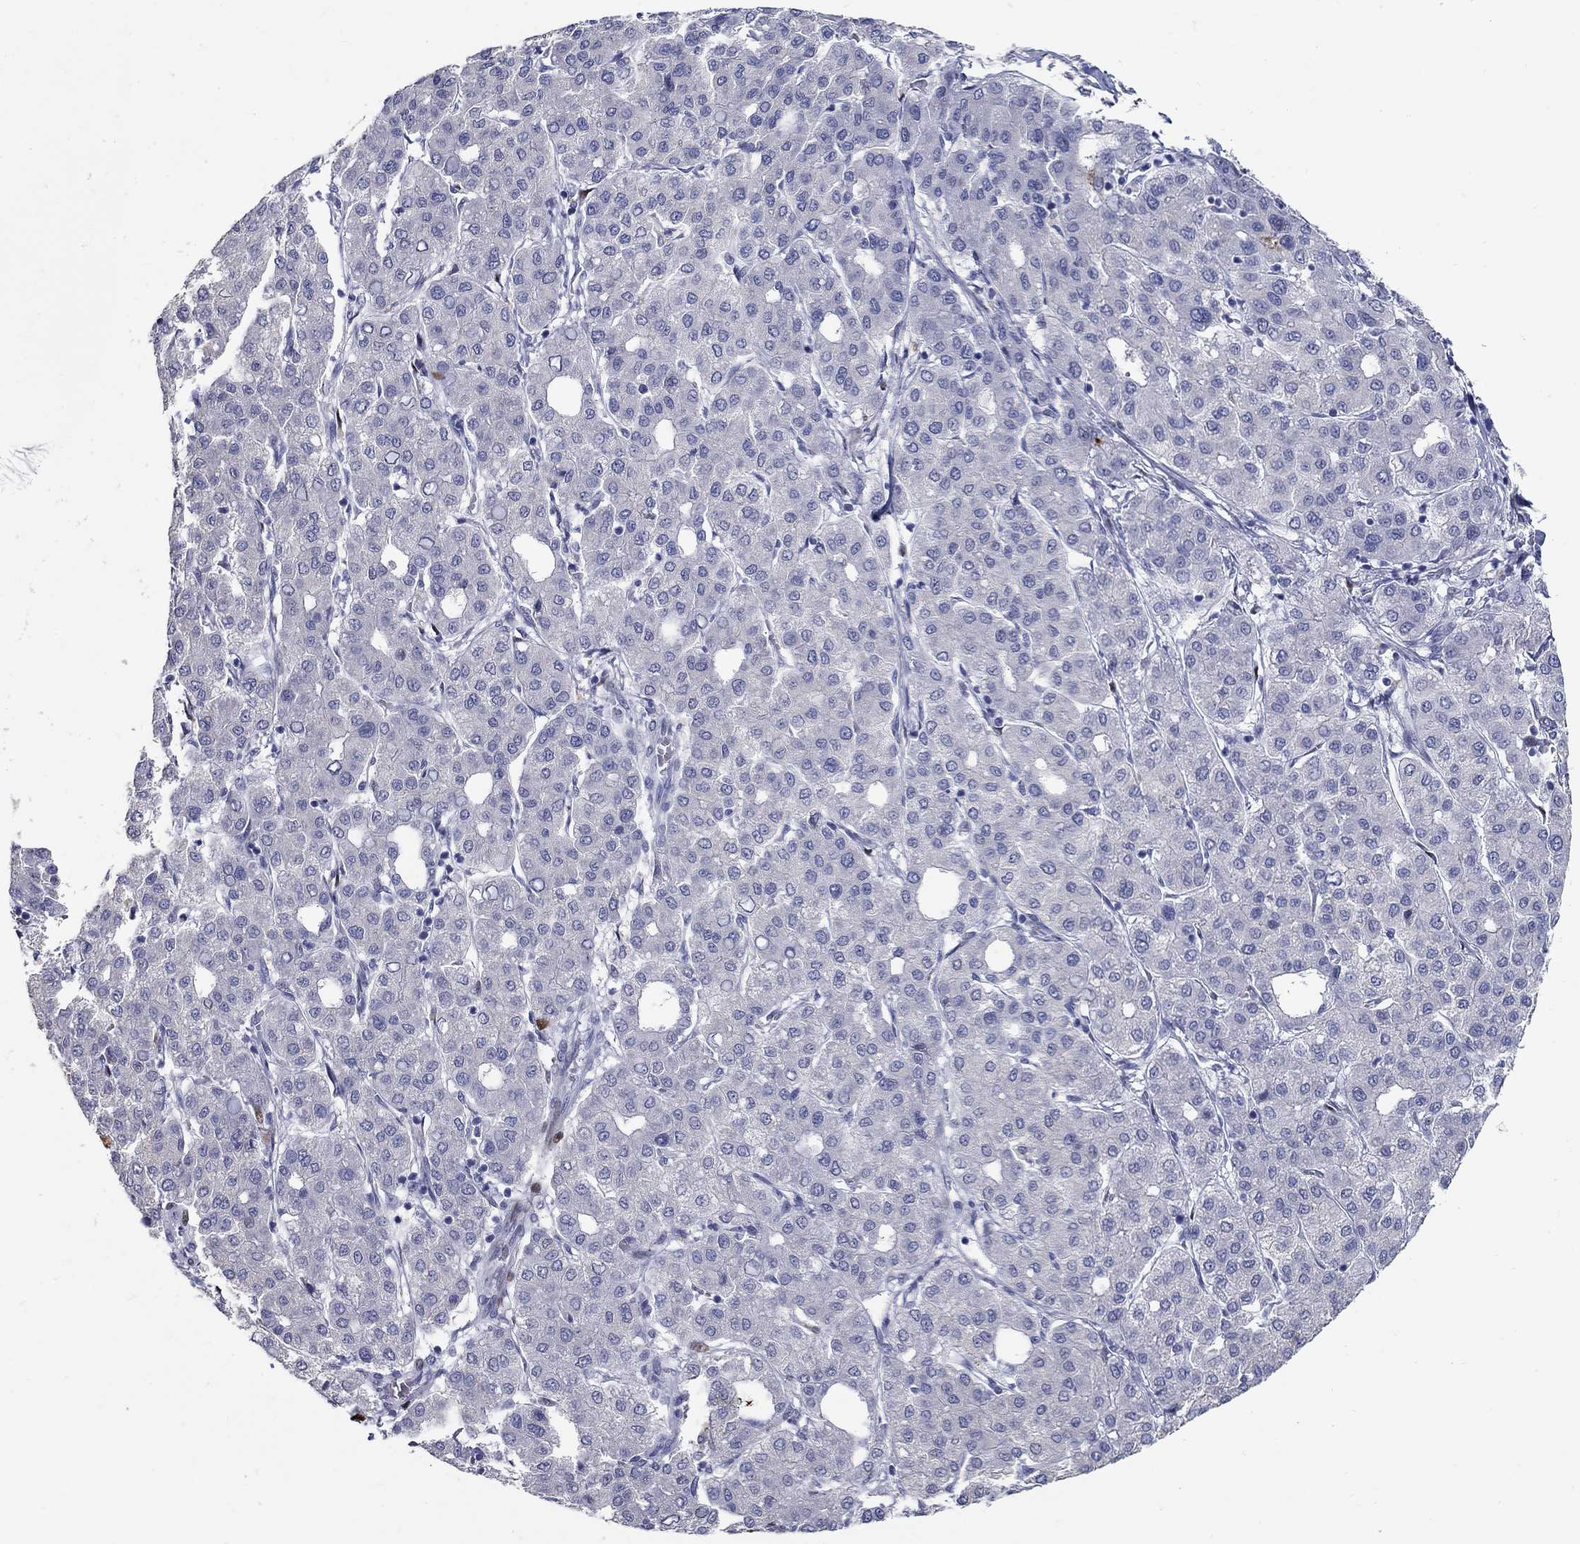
{"staining": {"intensity": "negative", "quantity": "none", "location": "none"}, "tissue": "liver cancer", "cell_type": "Tumor cells", "image_type": "cancer", "snomed": [{"axis": "morphology", "description": "Carcinoma, Hepatocellular, NOS"}, {"axis": "topography", "description": "Liver"}], "caption": "This is an IHC histopathology image of hepatocellular carcinoma (liver). There is no positivity in tumor cells.", "gene": "RAPGEF5", "patient": {"sex": "male", "age": 65}}